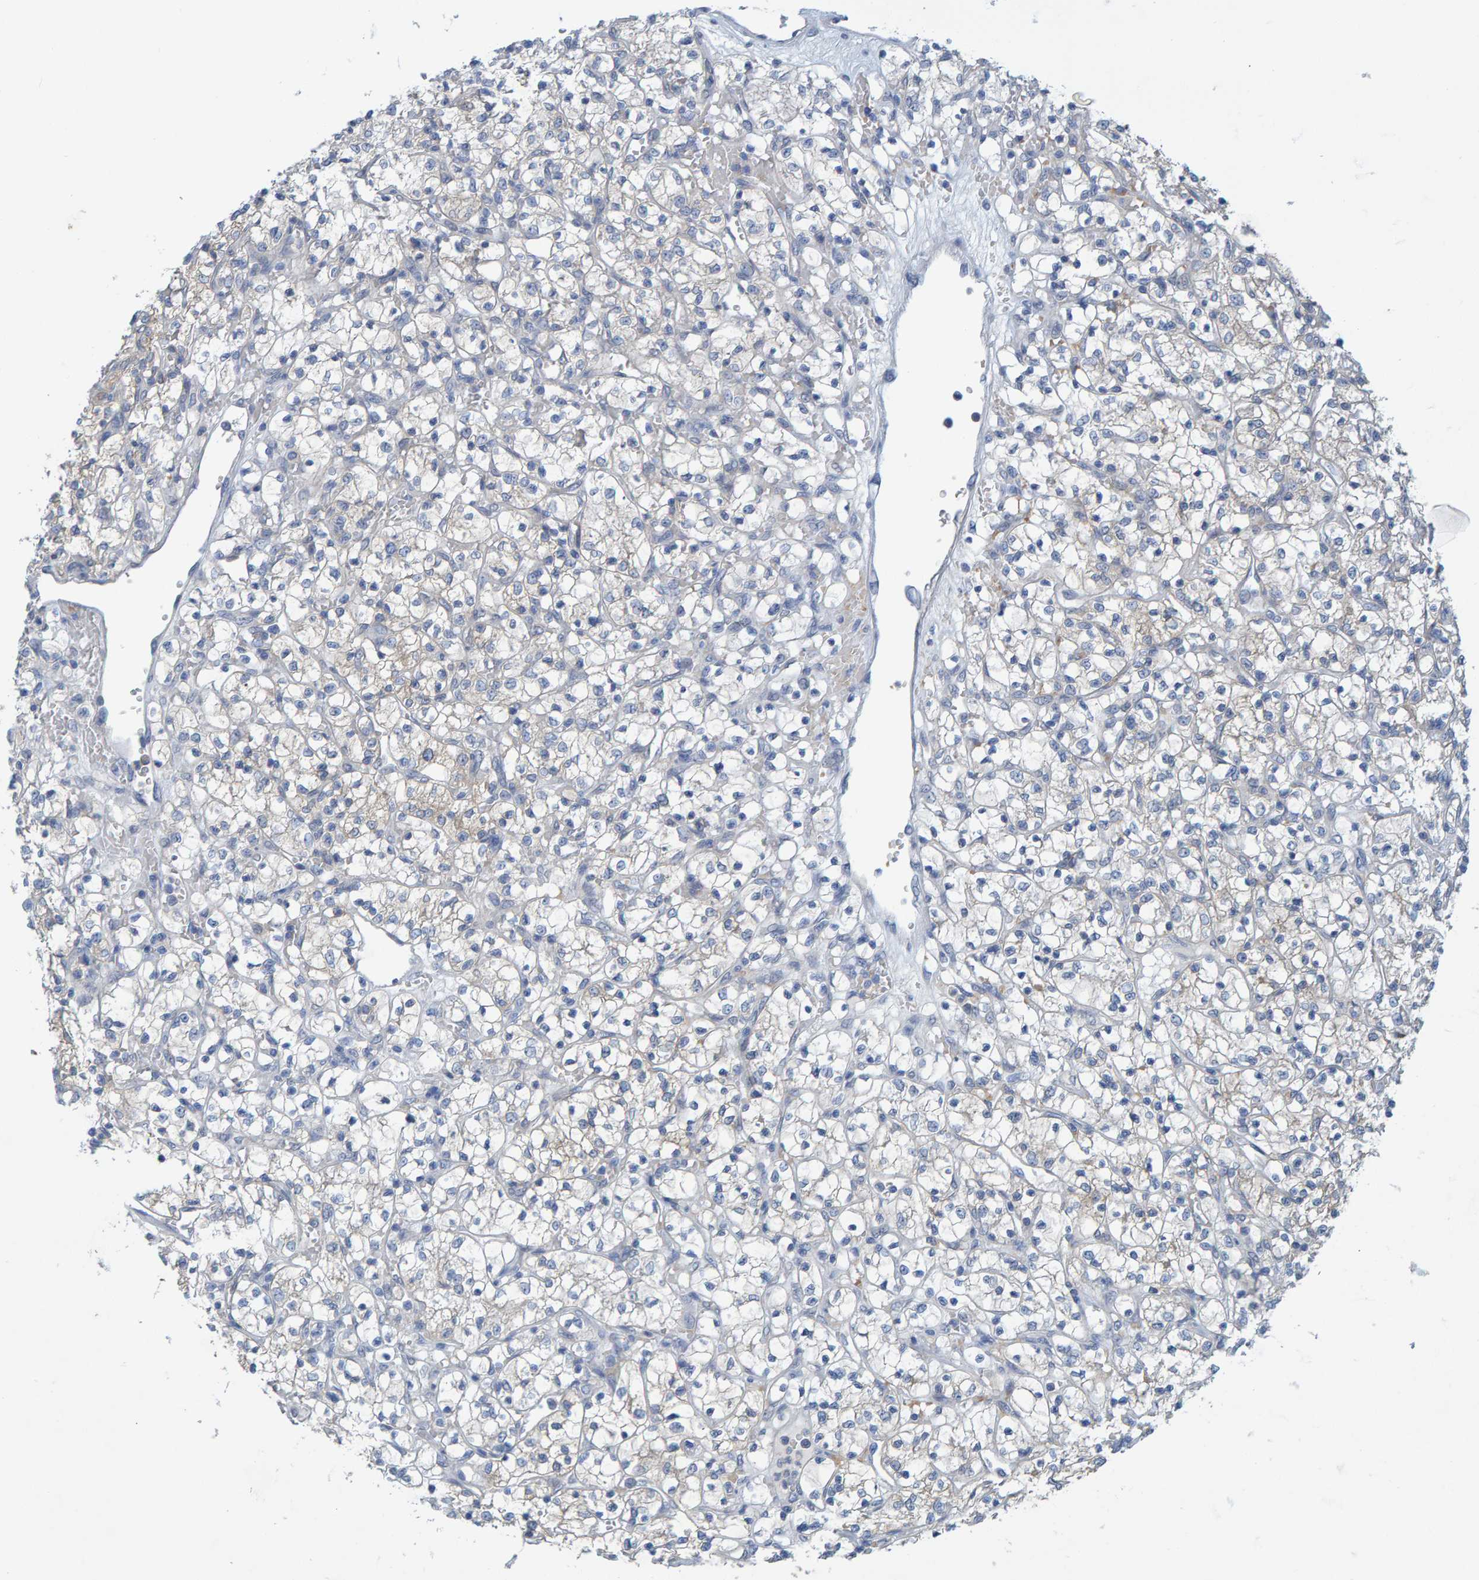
{"staining": {"intensity": "negative", "quantity": "none", "location": "none"}, "tissue": "renal cancer", "cell_type": "Tumor cells", "image_type": "cancer", "snomed": [{"axis": "morphology", "description": "Adenocarcinoma, NOS"}, {"axis": "topography", "description": "Kidney"}], "caption": "Tumor cells are negative for brown protein staining in adenocarcinoma (renal).", "gene": "ALAD", "patient": {"sex": "female", "age": 69}}